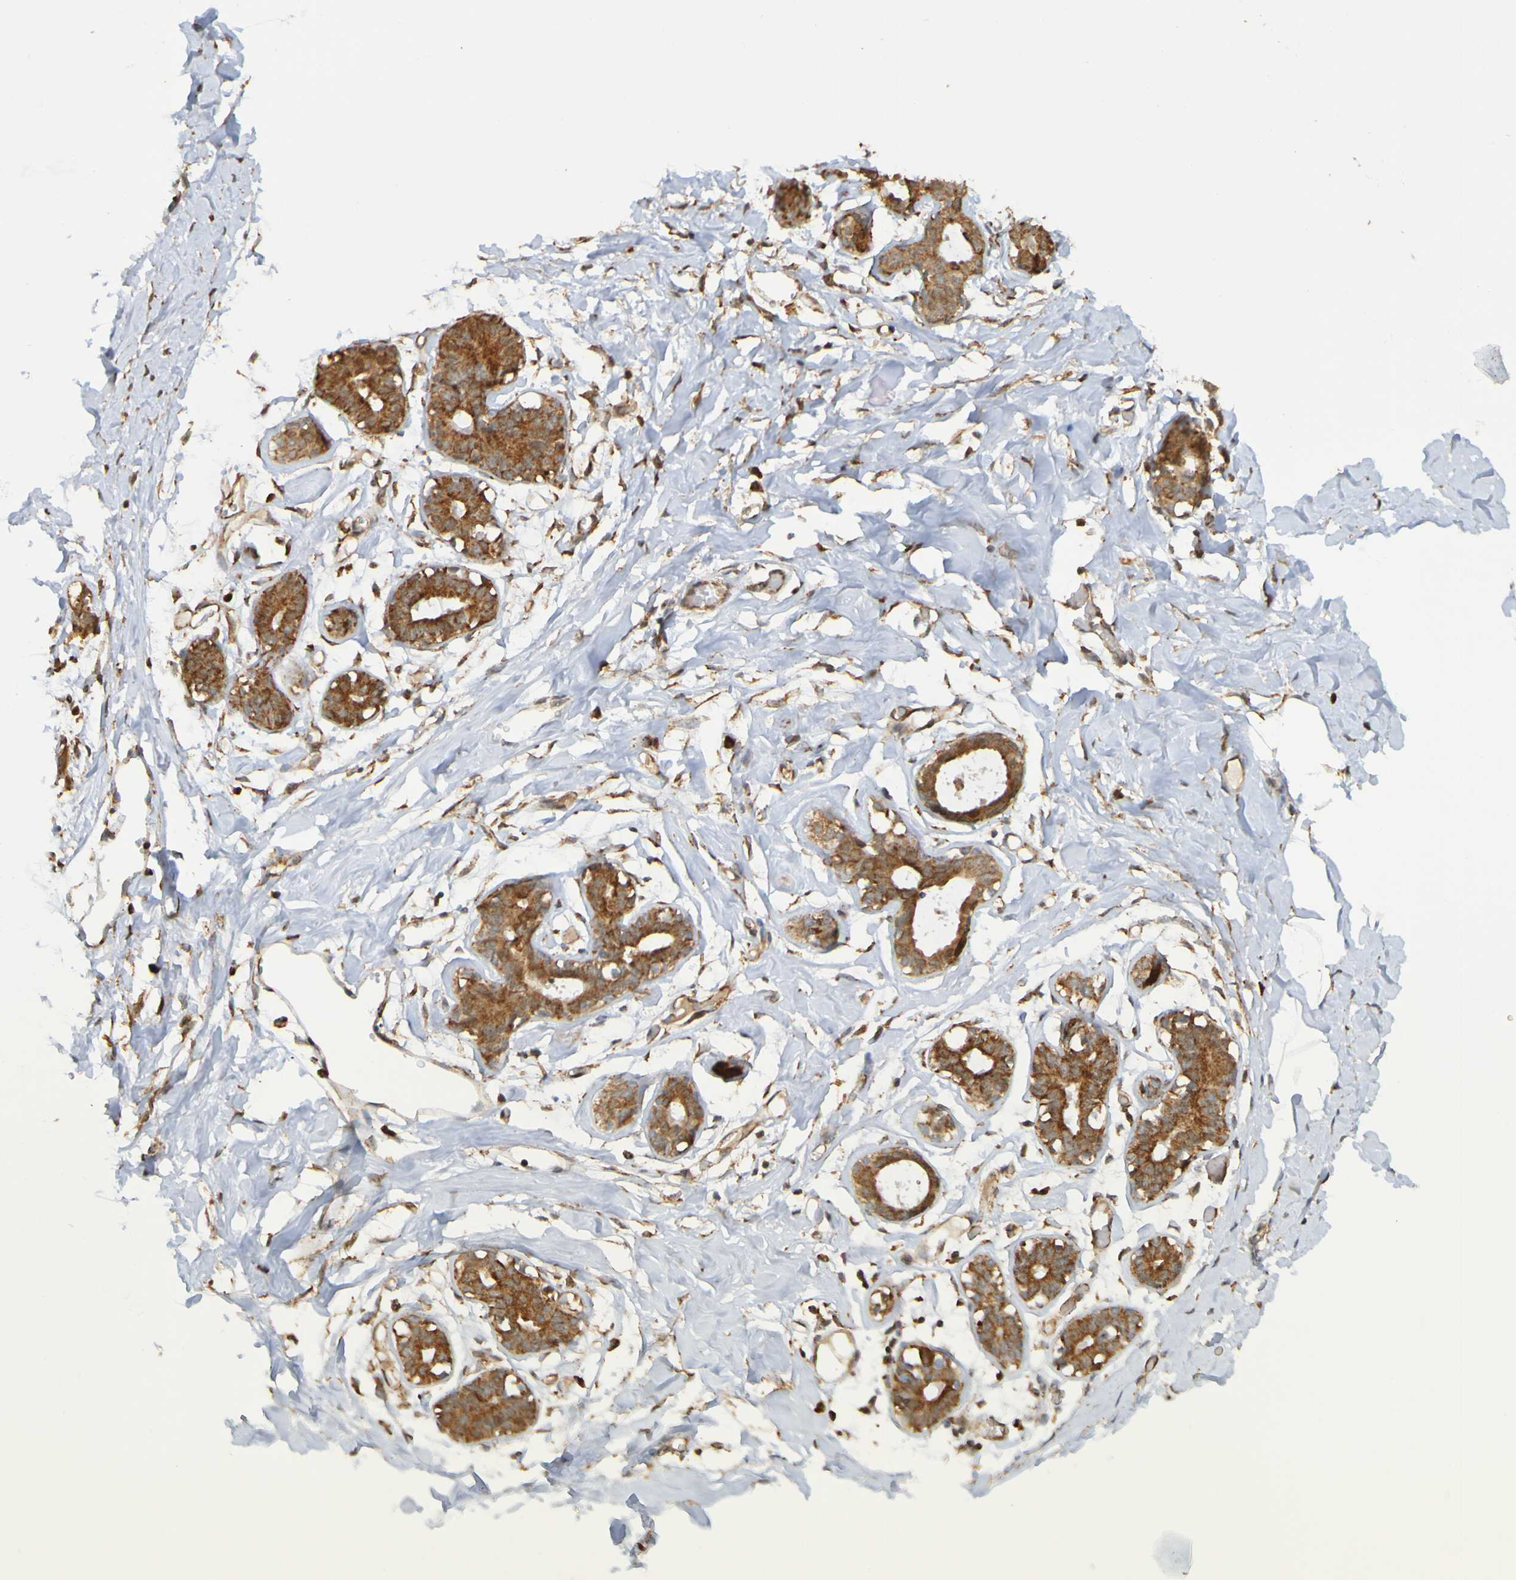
{"staining": {"intensity": "moderate", "quantity": "25%-75%", "location": "cytoplasmic/membranous"}, "tissue": "adipose tissue", "cell_type": "Adipocytes", "image_type": "normal", "snomed": [{"axis": "morphology", "description": "Normal tissue, NOS"}, {"axis": "topography", "description": "Breast"}, {"axis": "topography", "description": "Adipose tissue"}], "caption": "Immunohistochemical staining of normal human adipose tissue displays medium levels of moderate cytoplasmic/membranous expression in about 25%-75% of adipocytes. Using DAB (3,3'-diaminobenzidine) (brown) and hematoxylin (blue) stains, captured at high magnification using brightfield microscopy.", "gene": "TMBIM1", "patient": {"sex": "female", "age": 25}}